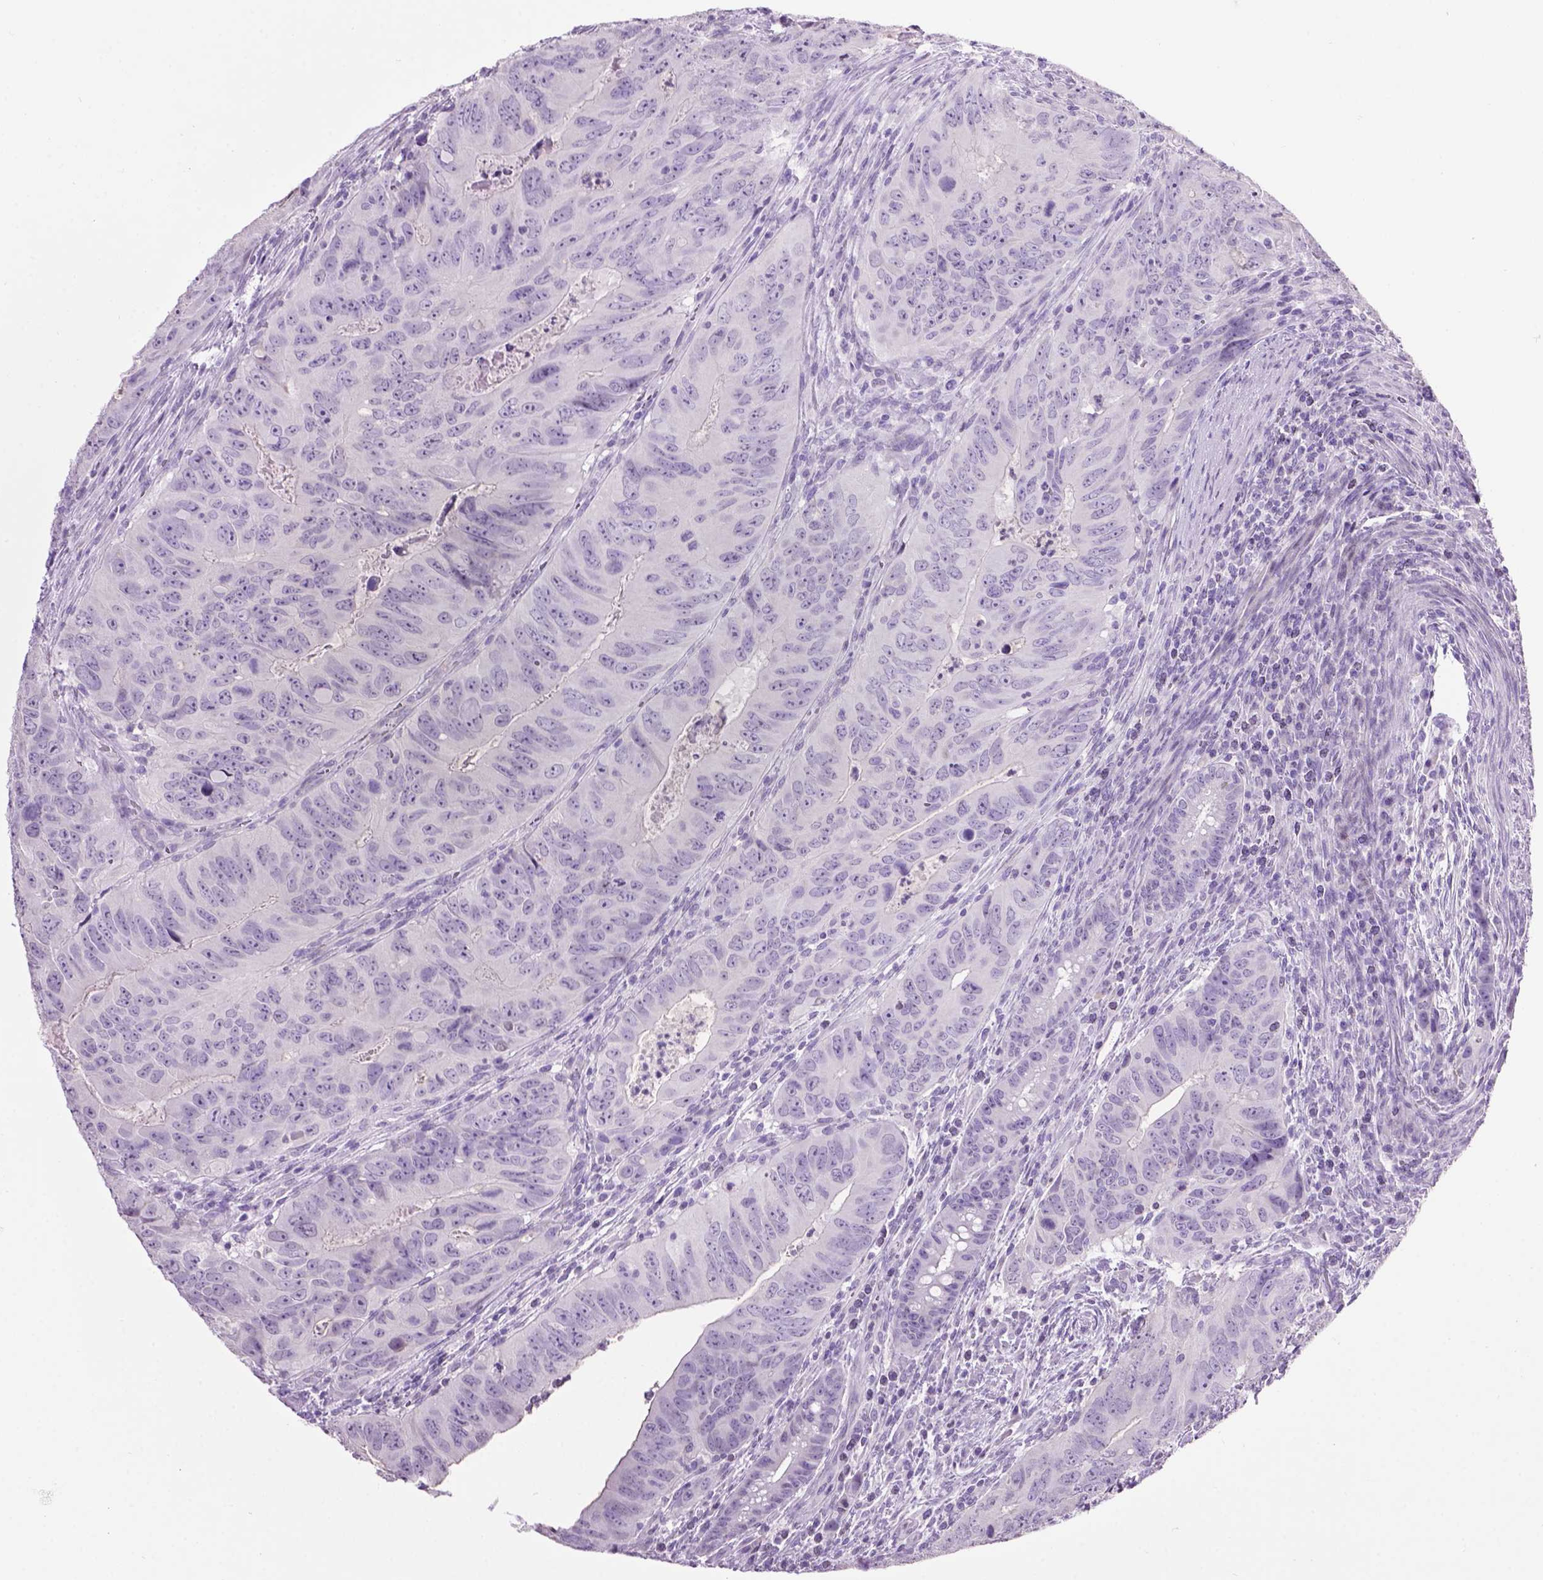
{"staining": {"intensity": "negative", "quantity": "none", "location": "none"}, "tissue": "colorectal cancer", "cell_type": "Tumor cells", "image_type": "cancer", "snomed": [{"axis": "morphology", "description": "Adenocarcinoma, NOS"}, {"axis": "topography", "description": "Colon"}], "caption": "IHC image of human adenocarcinoma (colorectal) stained for a protein (brown), which exhibits no staining in tumor cells.", "gene": "TH", "patient": {"sex": "male", "age": 79}}